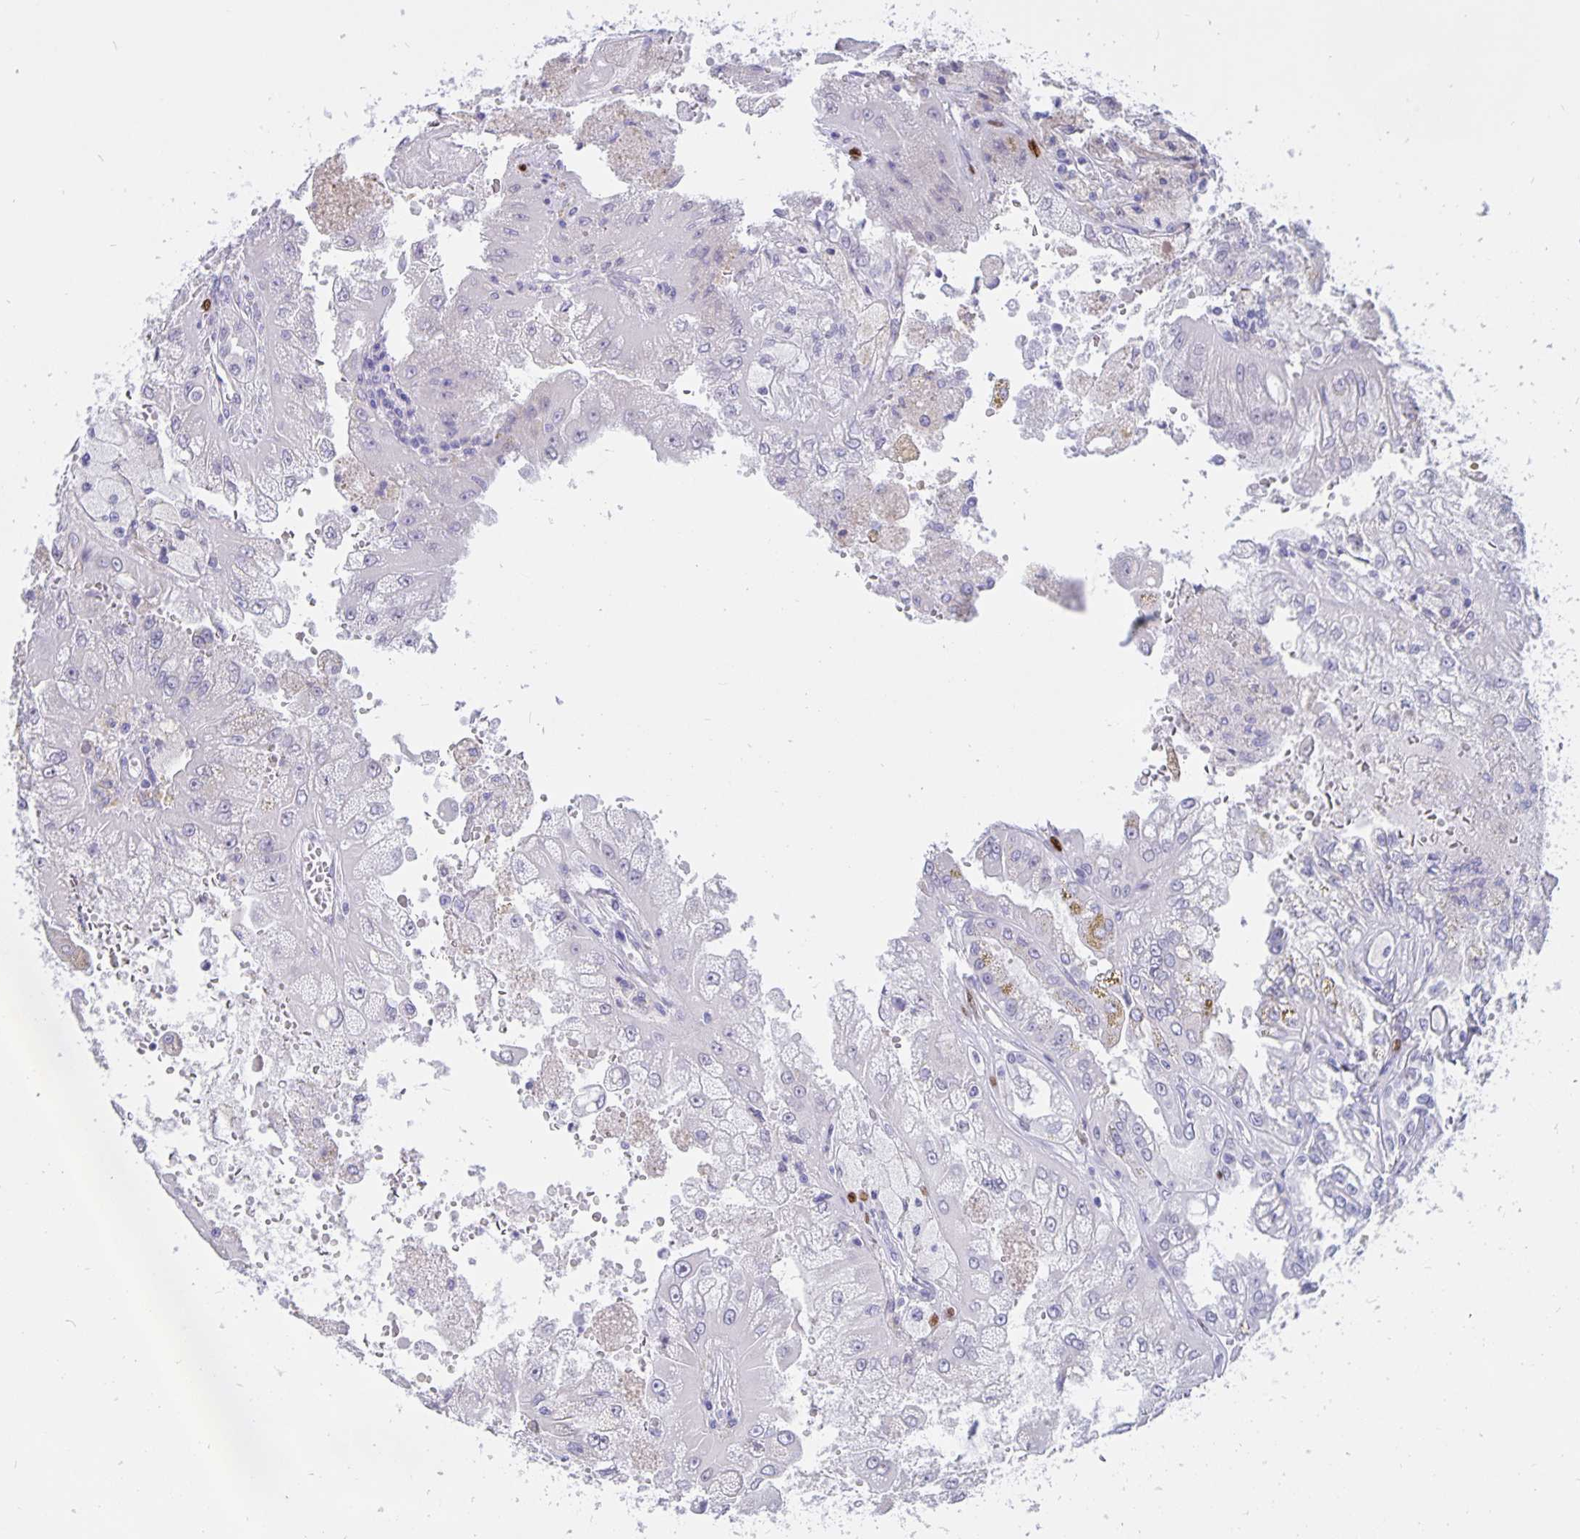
{"staining": {"intensity": "negative", "quantity": "none", "location": "none"}, "tissue": "renal cancer", "cell_type": "Tumor cells", "image_type": "cancer", "snomed": [{"axis": "morphology", "description": "Adenocarcinoma, NOS"}, {"axis": "topography", "description": "Kidney"}], "caption": "Immunohistochemistry micrograph of neoplastic tissue: renal adenocarcinoma stained with DAB (3,3'-diaminobenzidine) exhibits no significant protein staining in tumor cells. (DAB (3,3'-diaminobenzidine) IHC visualized using brightfield microscopy, high magnification).", "gene": "ERMN", "patient": {"sex": "male", "age": 58}}